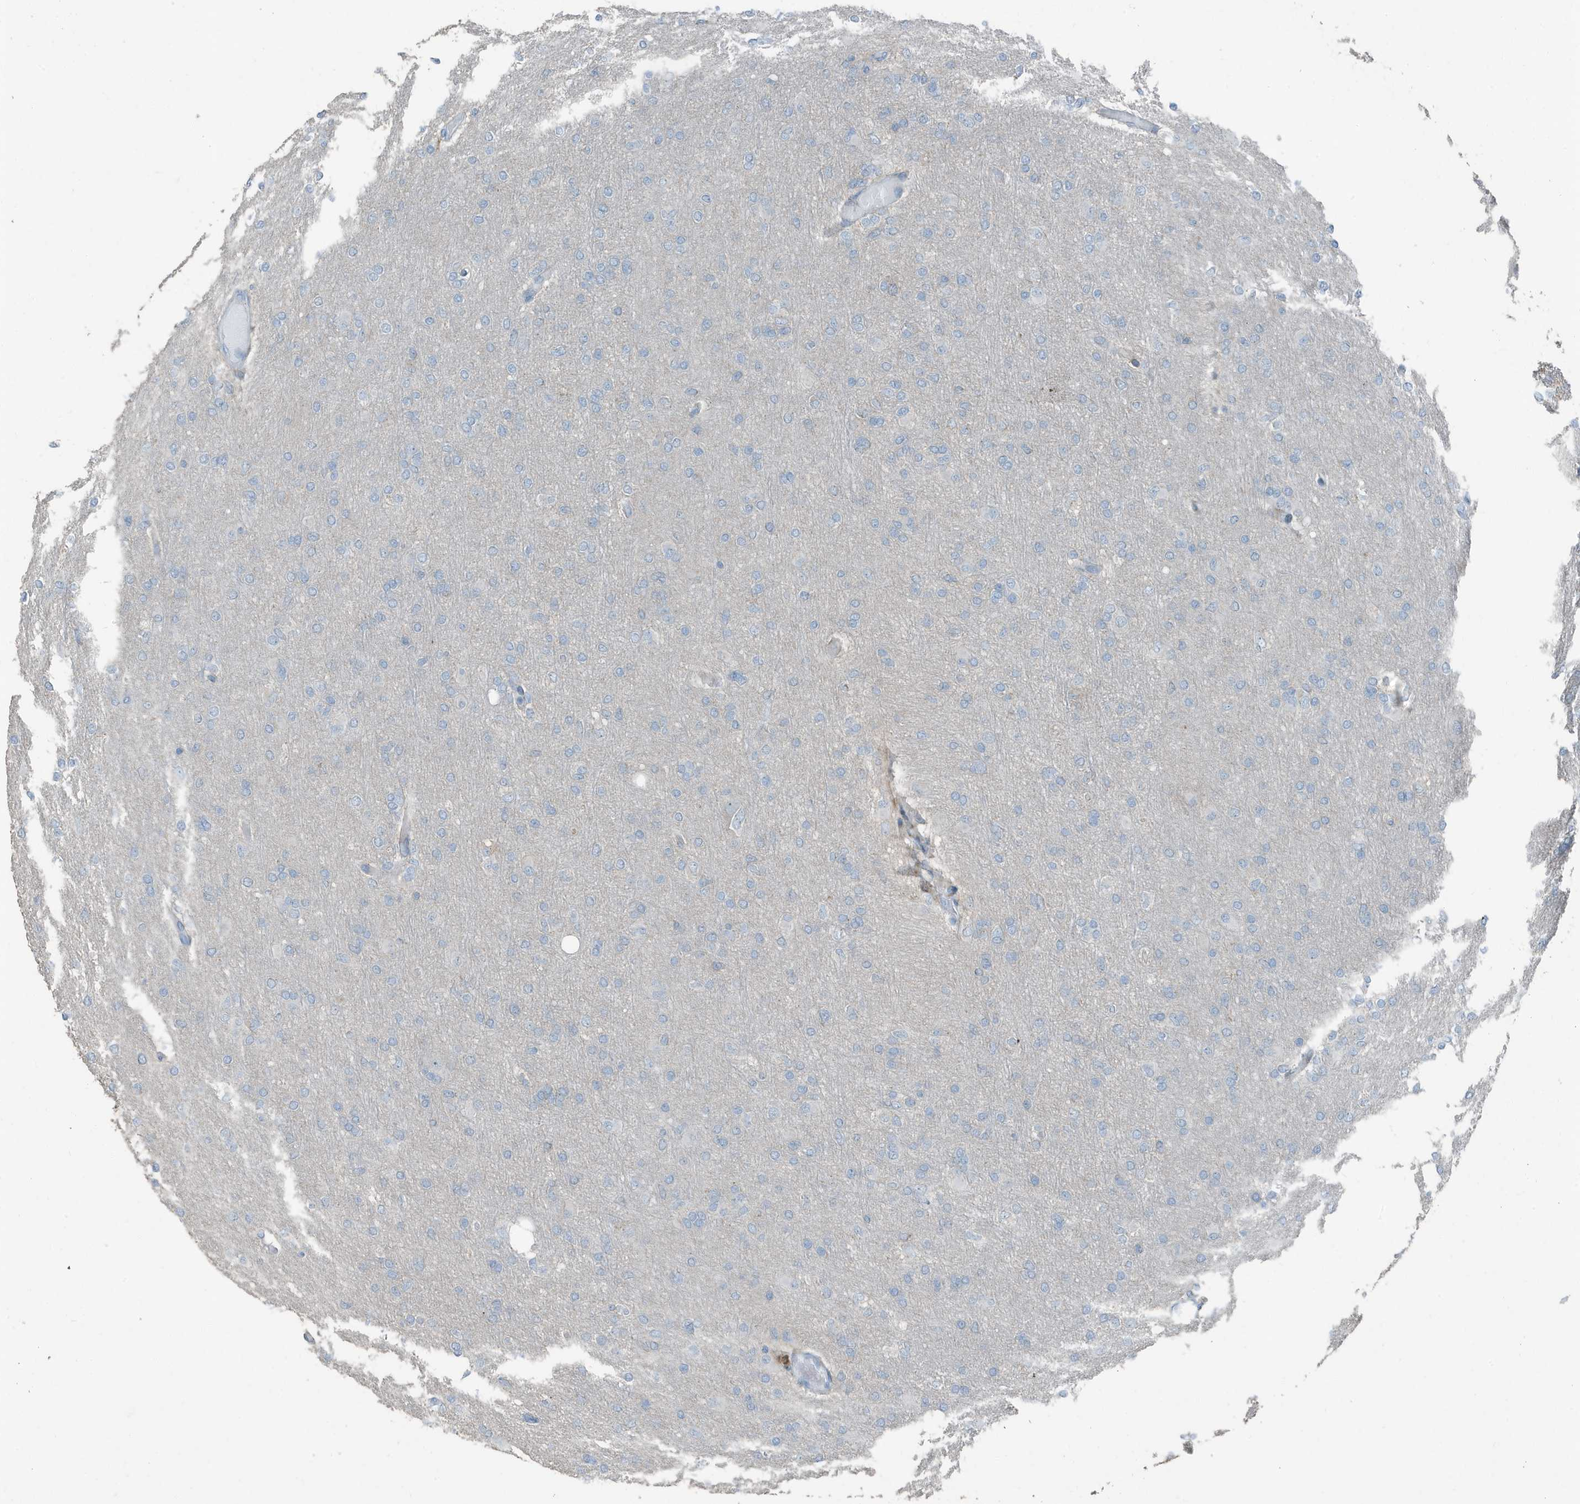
{"staining": {"intensity": "negative", "quantity": "none", "location": "none"}, "tissue": "glioma", "cell_type": "Tumor cells", "image_type": "cancer", "snomed": [{"axis": "morphology", "description": "Glioma, malignant, High grade"}, {"axis": "topography", "description": "Cerebral cortex"}], "caption": "Tumor cells are negative for protein expression in human glioma.", "gene": "FAM162A", "patient": {"sex": "female", "age": 36}}